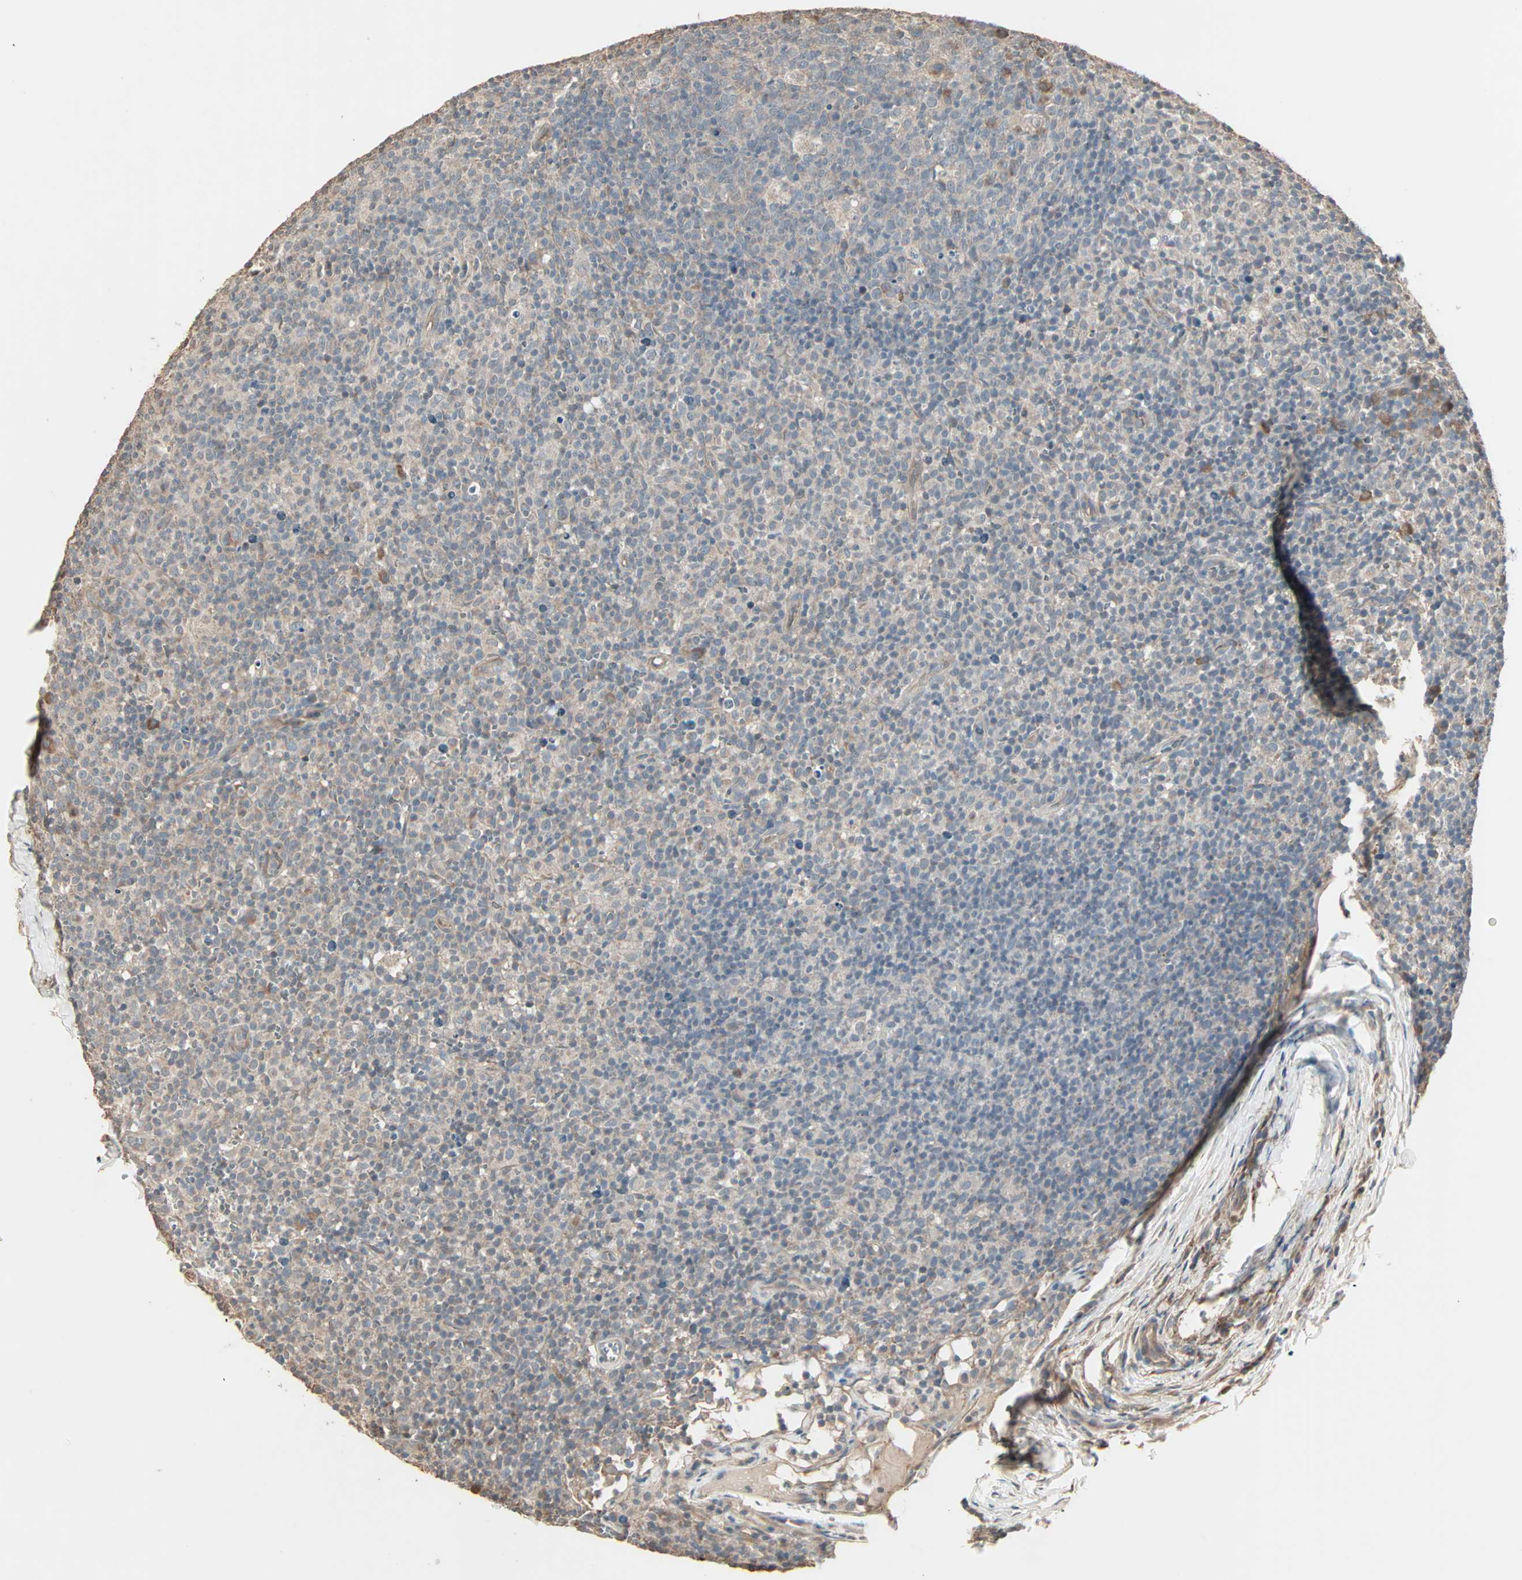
{"staining": {"intensity": "weak", "quantity": "<25%", "location": "cytoplasmic/membranous"}, "tissue": "lymph node", "cell_type": "Germinal center cells", "image_type": "normal", "snomed": [{"axis": "morphology", "description": "Normal tissue, NOS"}, {"axis": "morphology", "description": "Inflammation, NOS"}, {"axis": "topography", "description": "Lymph node"}], "caption": "Photomicrograph shows no protein staining in germinal center cells of benign lymph node.", "gene": "GALNT3", "patient": {"sex": "male", "age": 55}}